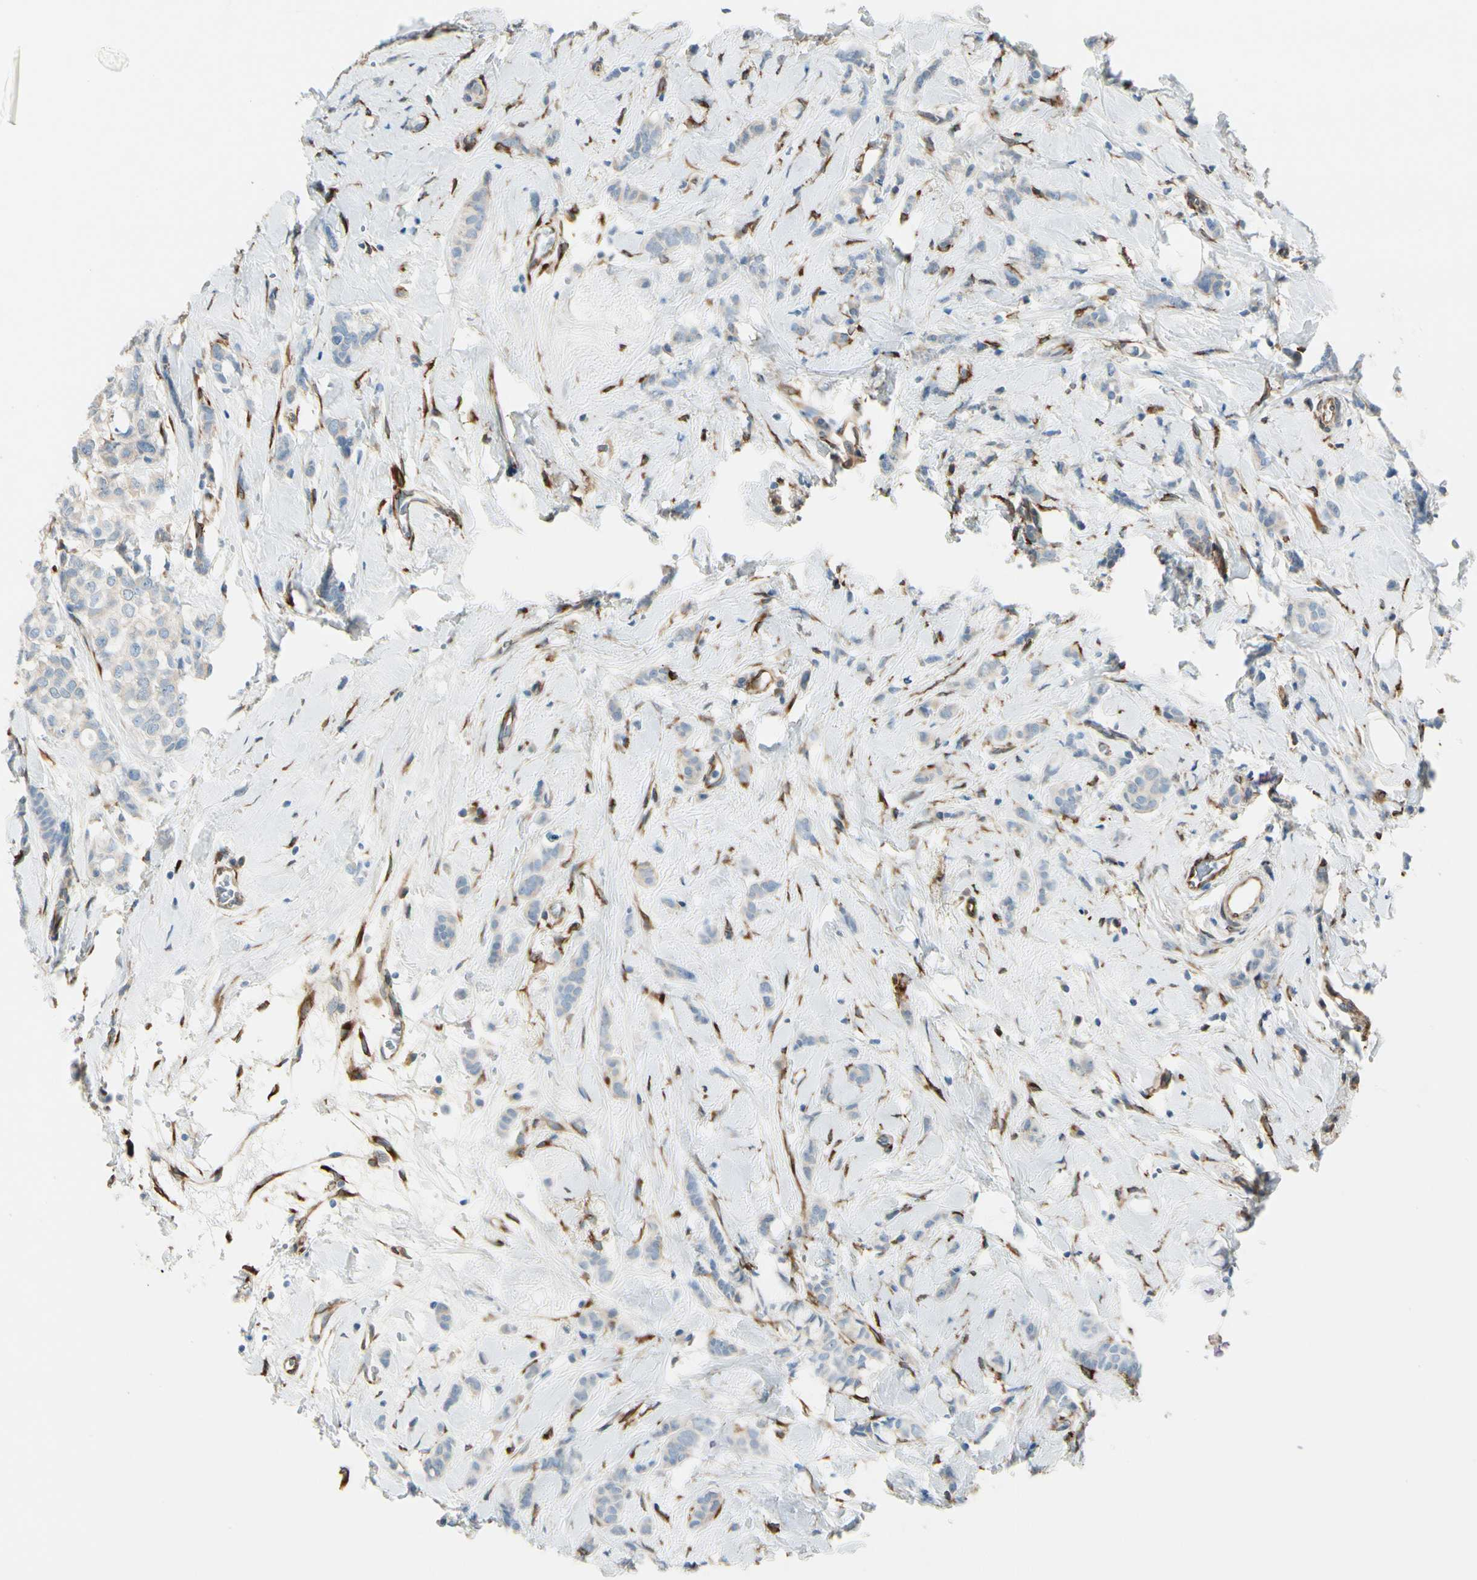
{"staining": {"intensity": "weak", "quantity": "<25%", "location": "cytoplasmic/membranous"}, "tissue": "breast cancer", "cell_type": "Tumor cells", "image_type": "cancer", "snomed": [{"axis": "morphology", "description": "Lobular carcinoma"}, {"axis": "topography", "description": "Breast"}], "caption": "This photomicrograph is of breast lobular carcinoma stained with IHC to label a protein in brown with the nuclei are counter-stained blue. There is no expression in tumor cells.", "gene": "FKBP7", "patient": {"sex": "female", "age": 60}}